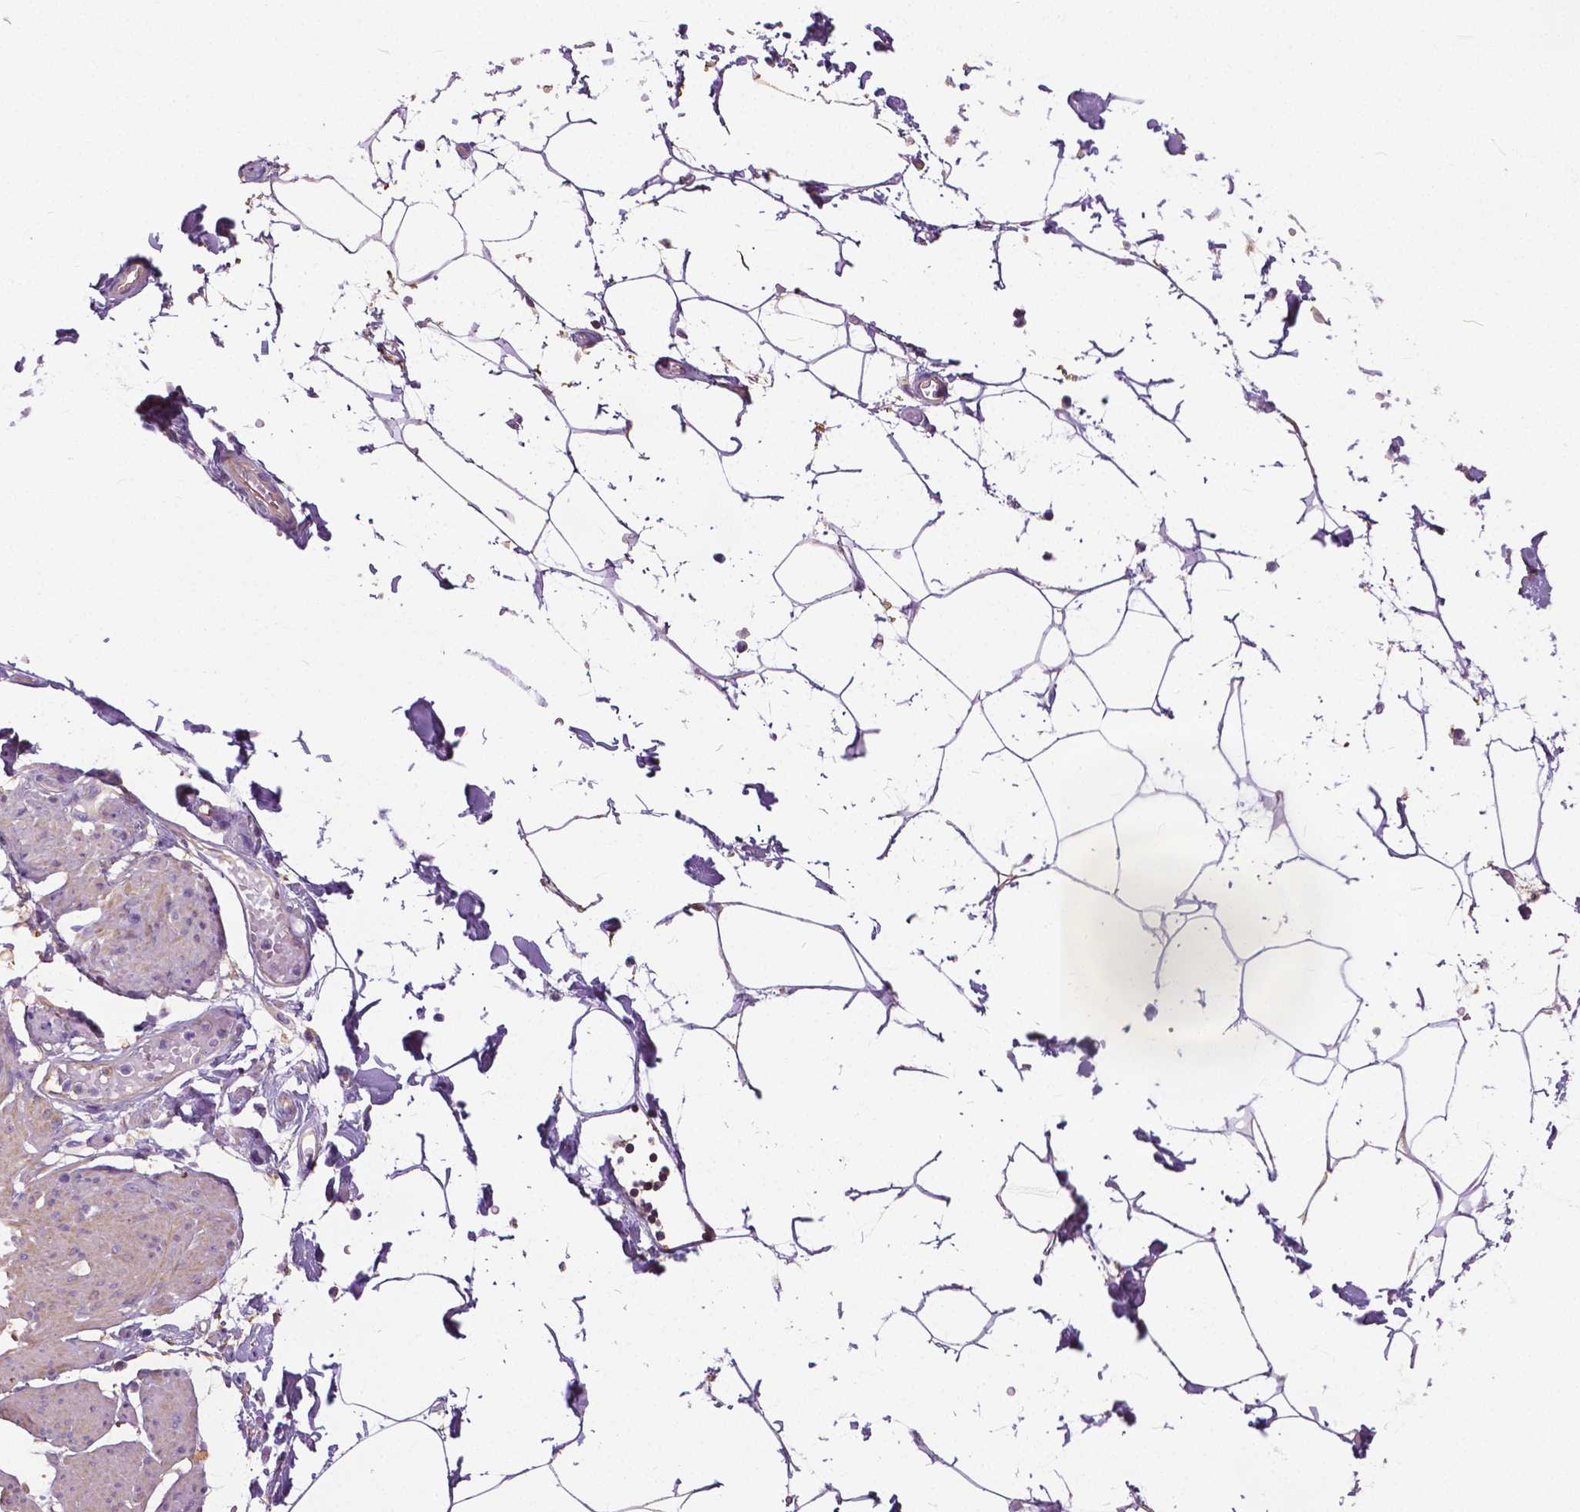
{"staining": {"intensity": "weak", "quantity": "25%-75%", "location": "cytoplasmic/membranous"}, "tissue": "smooth muscle", "cell_type": "Smooth muscle cells", "image_type": "normal", "snomed": [{"axis": "morphology", "description": "Normal tissue, NOS"}, {"axis": "topography", "description": "Adipose tissue"}, {"axis": "topography", "description": "Smooth muscle"}, {"axis": "topography", "description": "Peripheral nerve tissue"}], "caption": "The histopathology image exhibits immunohistochemical staining of unremarkable smooth muscle. There is weak cytoplasmic/membranous staining is present in about 25%-75% of smooth muscle cells. The staining is performed using DAB brown chromogen to label protein expression. The nuclei are counter-stained blue using hematoxylin.", "gene": "ANXA13", "patient": {"sex": "male", "age": 83}}